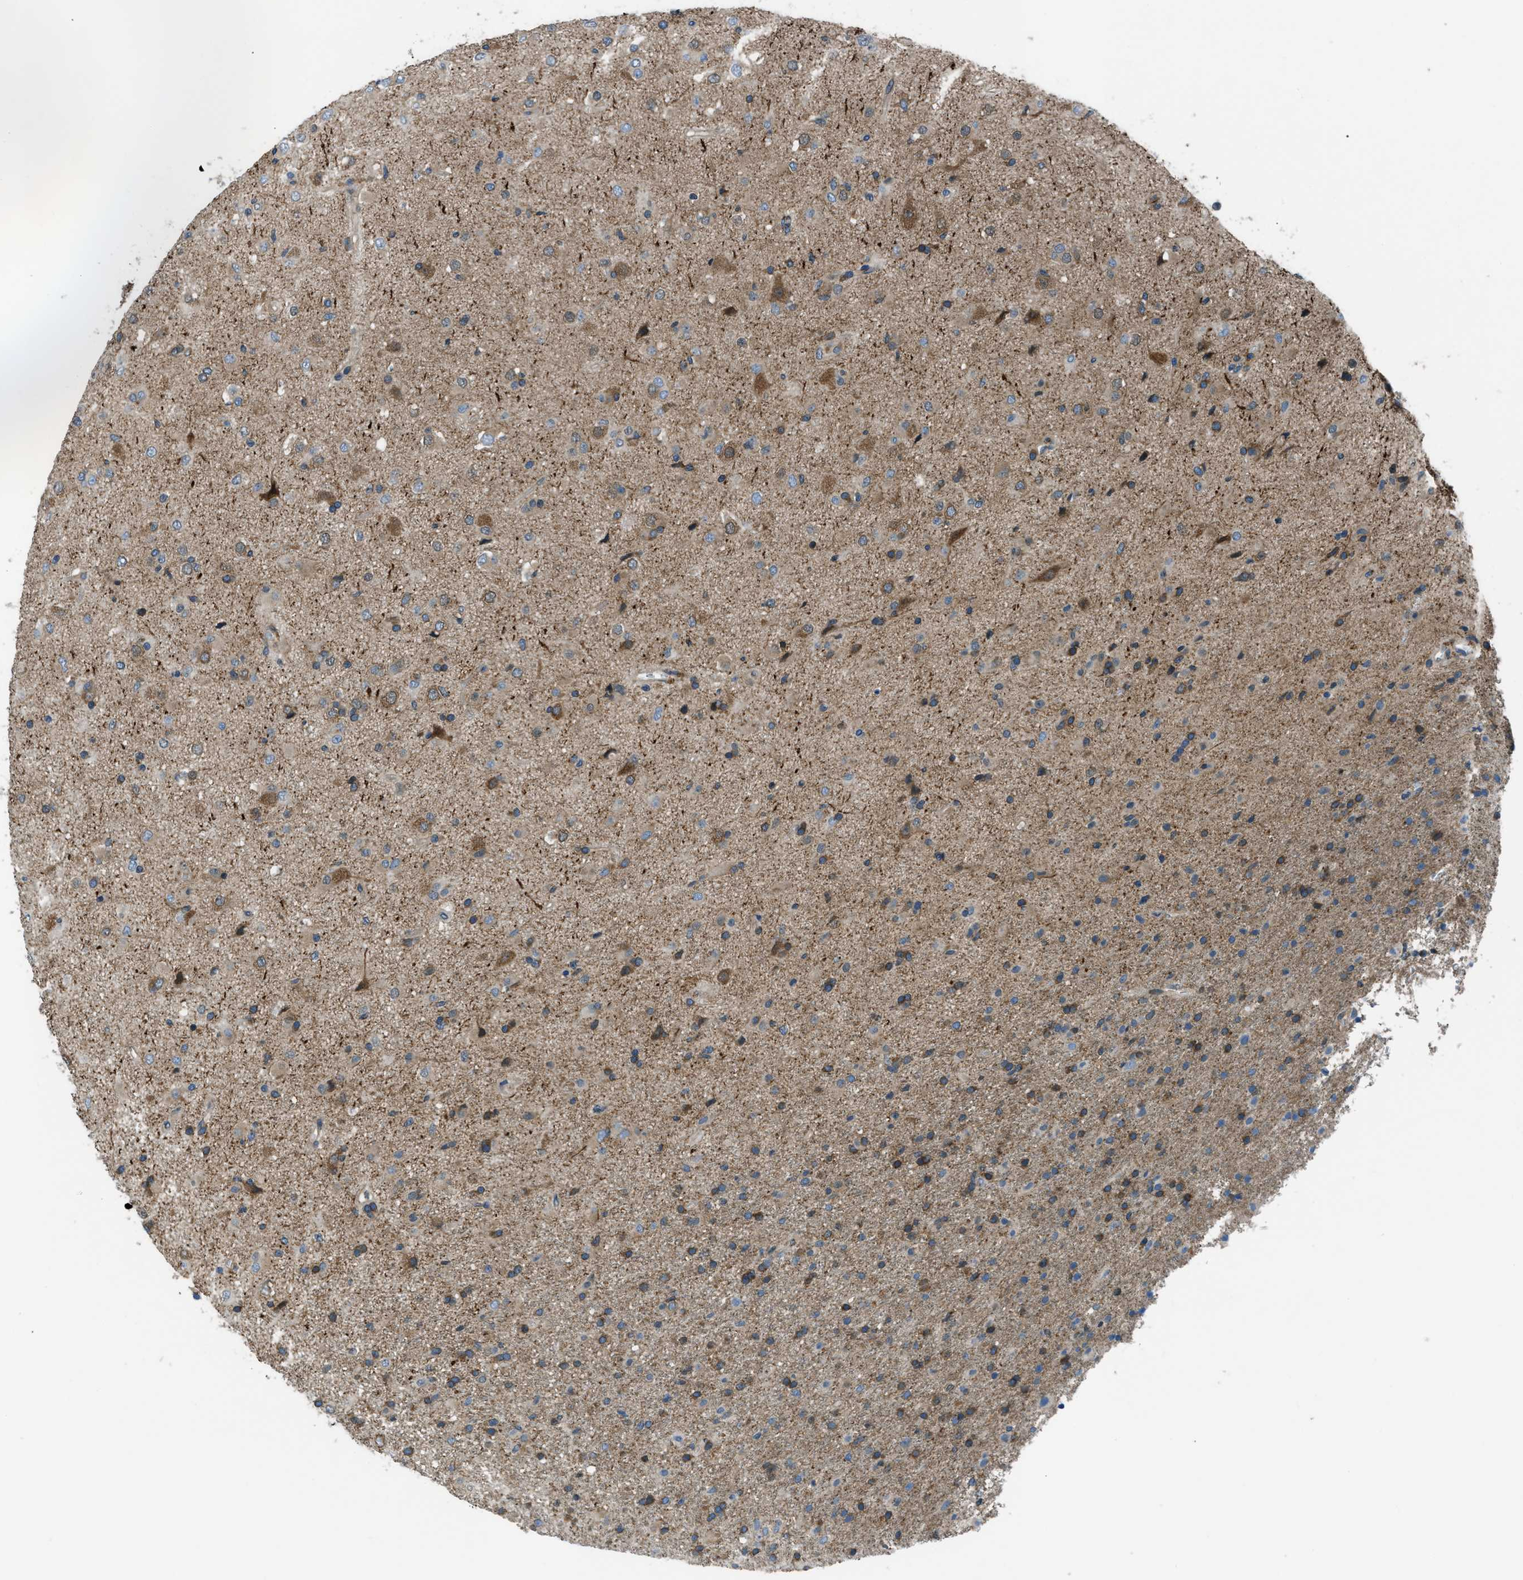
{"staining": {"intensity": "moderate", "quantity": "25%-75%", "location": "cytoplasmic/membranous"}, "tissue": "glioma", "cell_type": "Tumor cells", "image_type": "cancer", "snomed": [{"axis": "morphology", "description": "Glioma, malignant, Low grade"}, {"axis": "topography", "description": "Brain"}], "caption": "Moderate cytoplasmic/membranous positivity is identified in approximately 25%-75% of tumor cells in glioma.", "gene": "ARFGAP2", "patient": {"sex": "male", "age": 65}}